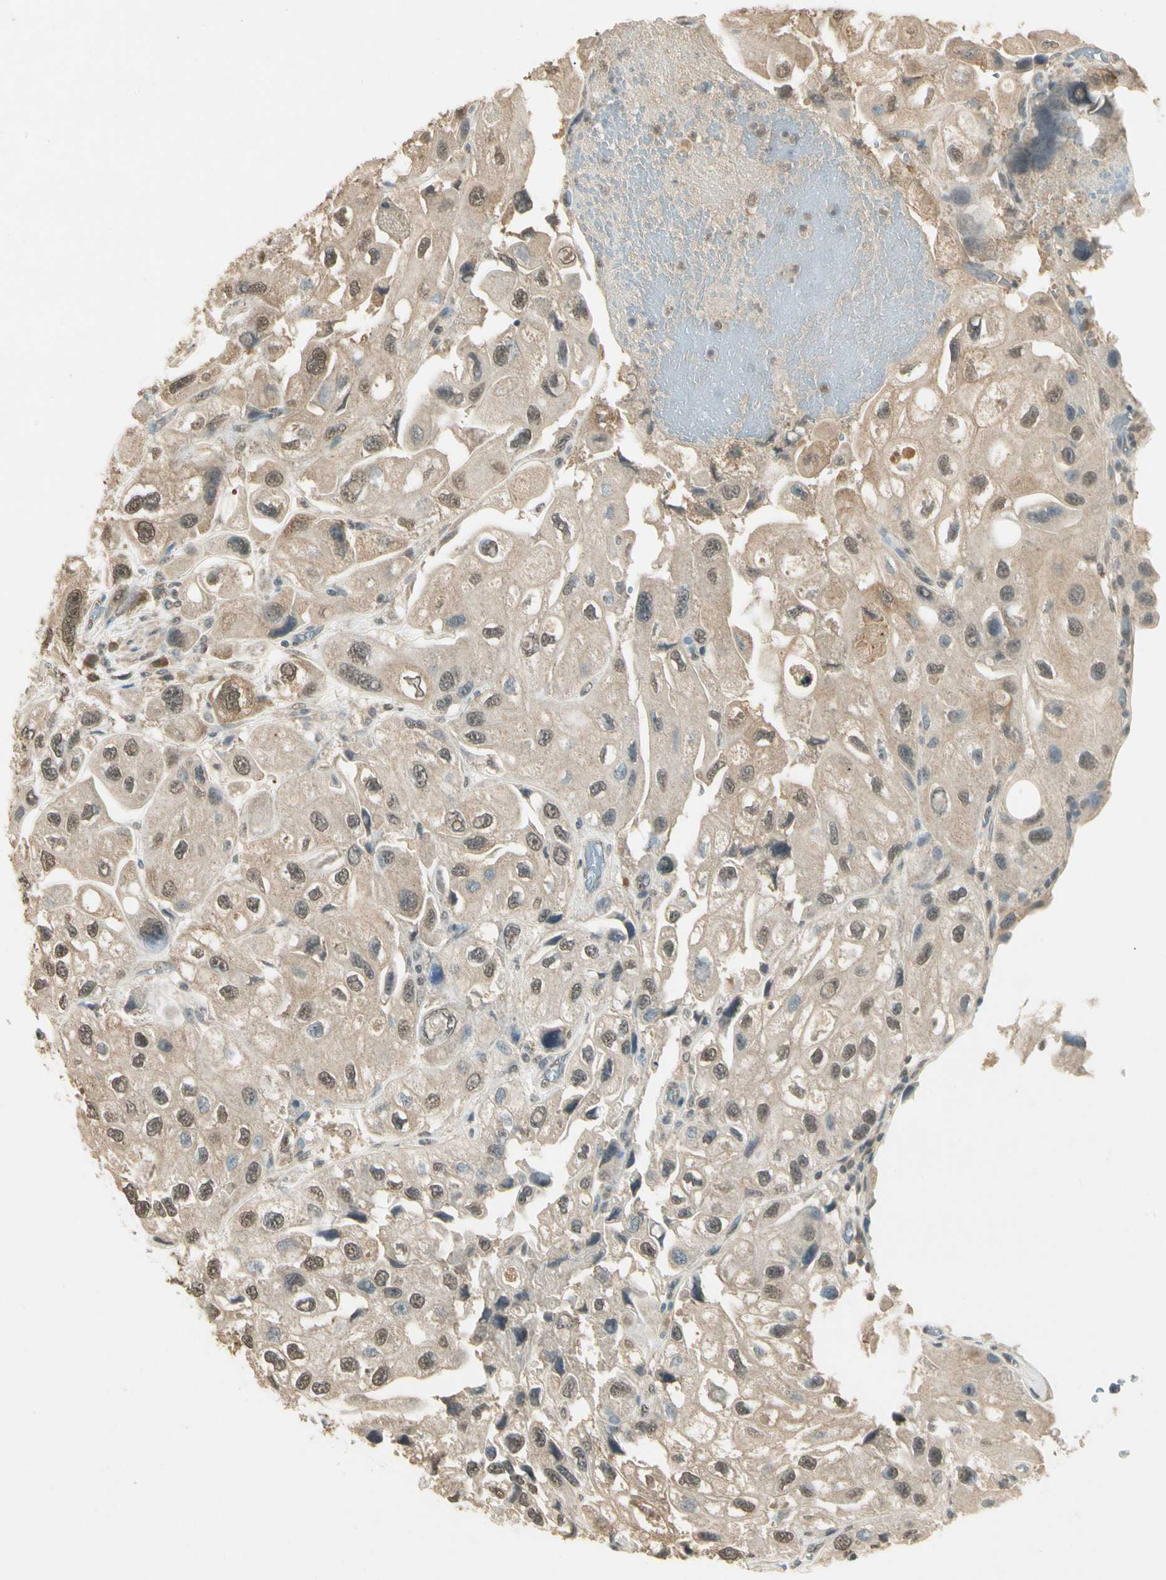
{"staining": {"intensity": "weak", "quantity": ">75%", "location": "cytoplasmic/membranous"}, "tissue": "urothelial cancer", "cell_type": "Tumor cells", "image_type": "cancer", "snomed": [{"axis": "morphology", "description": "Urothelial carcinoma, High grade"}, {"axis": "topography", "description": "Urinary bladder"}], "caption": "There is low levels of weak cytoplasmic/membranous positivity in tumor cells of high-grade urothelial carcinoma, as demonstrated by immunohistochemical staining (brown color).", "gene": "SGCA", "patient": {"sex": "female", "age": 64}}